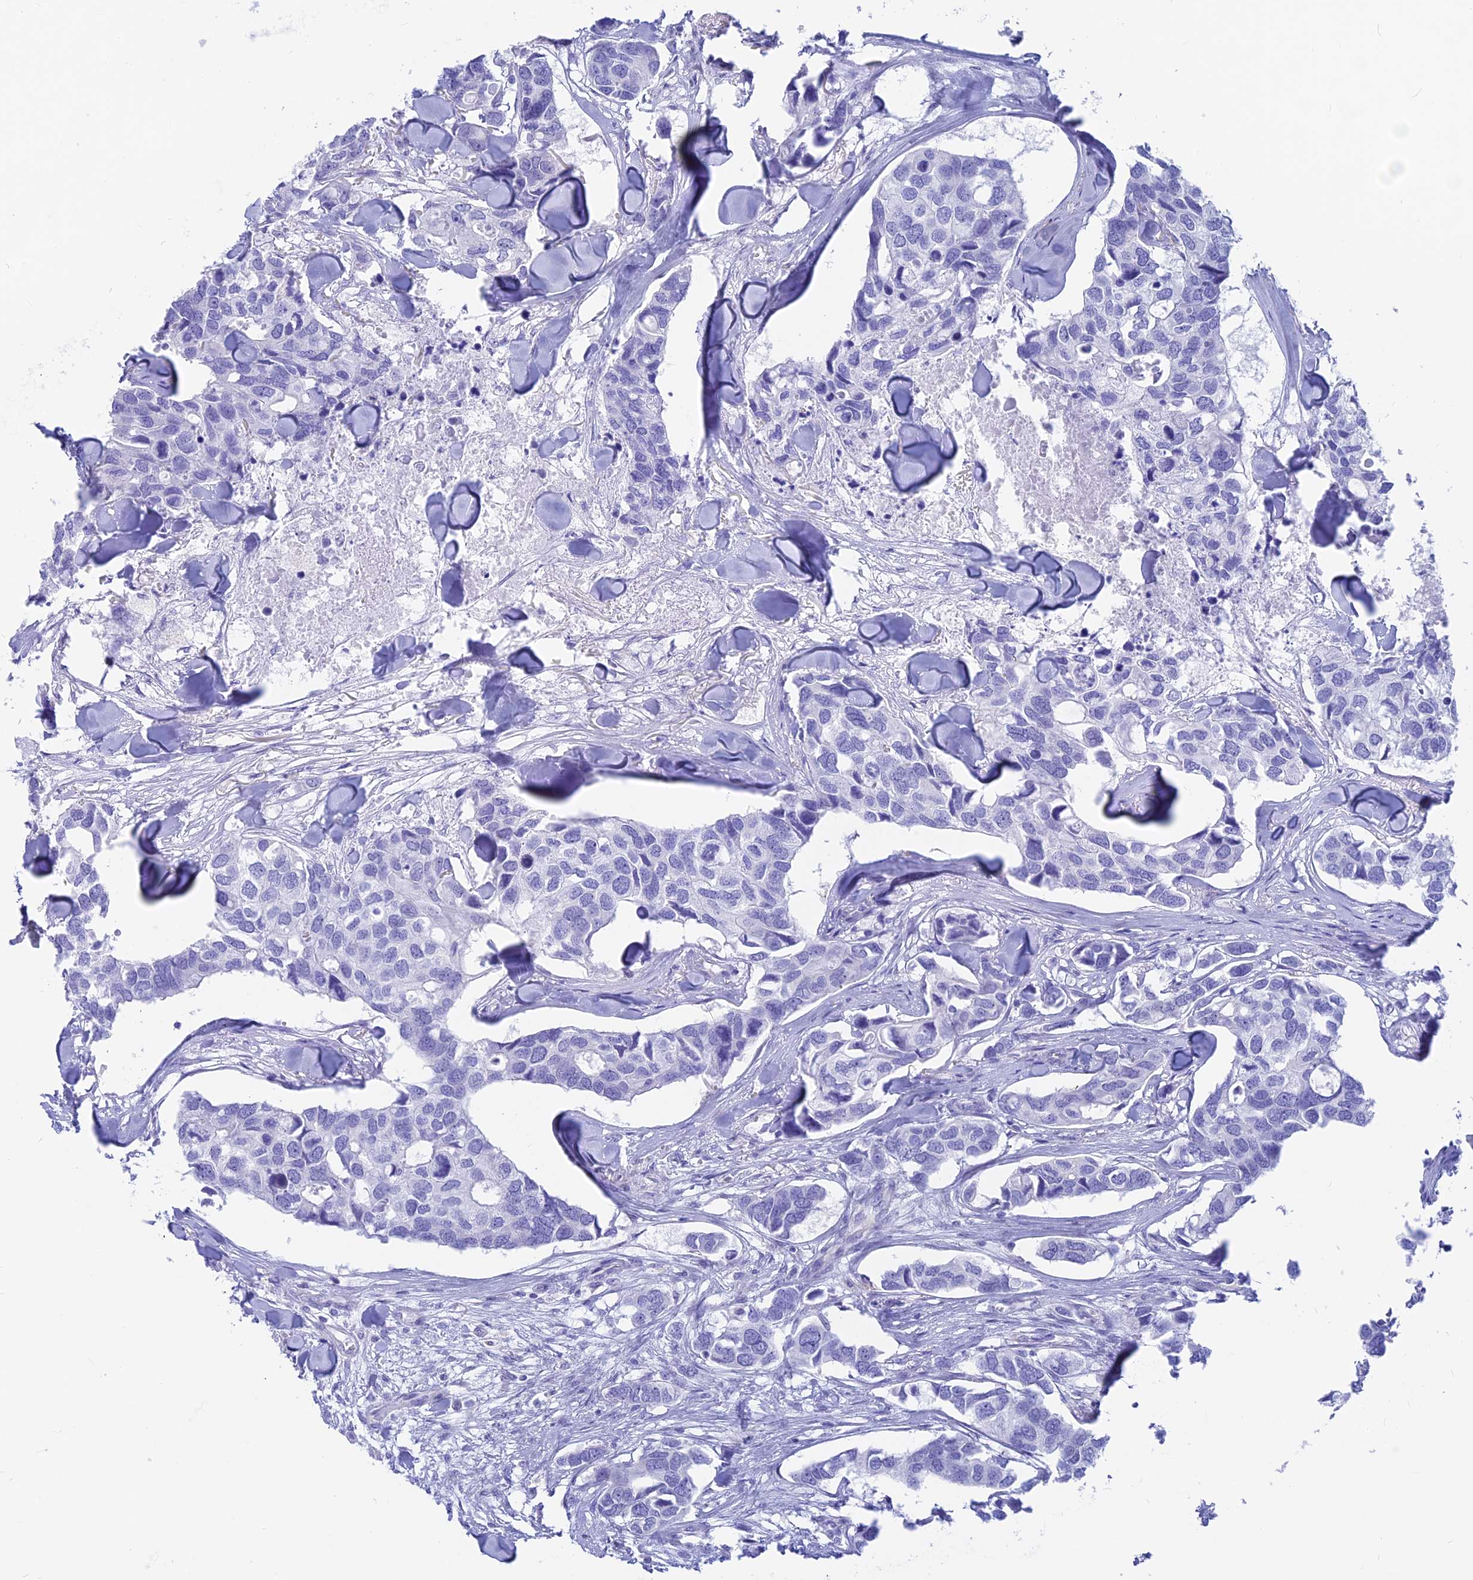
{"staining": {"intensity": "negative", "quantity": "none", "location": "none"}, "tissue": "breast cancer", "cell_type": "Tumor cells", "image_type": "cancer", "snomed": [{"axis": "morphology", "description": "Duct carcinoma"}, {"axis": "topography", "description": "Breast"}], "caption": "A high-resolution micrograph shows immunohistochemistry staining of breast cancer, which shows no significant expression in tumor cells. (DAB immunohistochemistry with hematoxylin counter stain).", "gene": "GNGT2", "patient": {"sex": "female", "age": 83}}